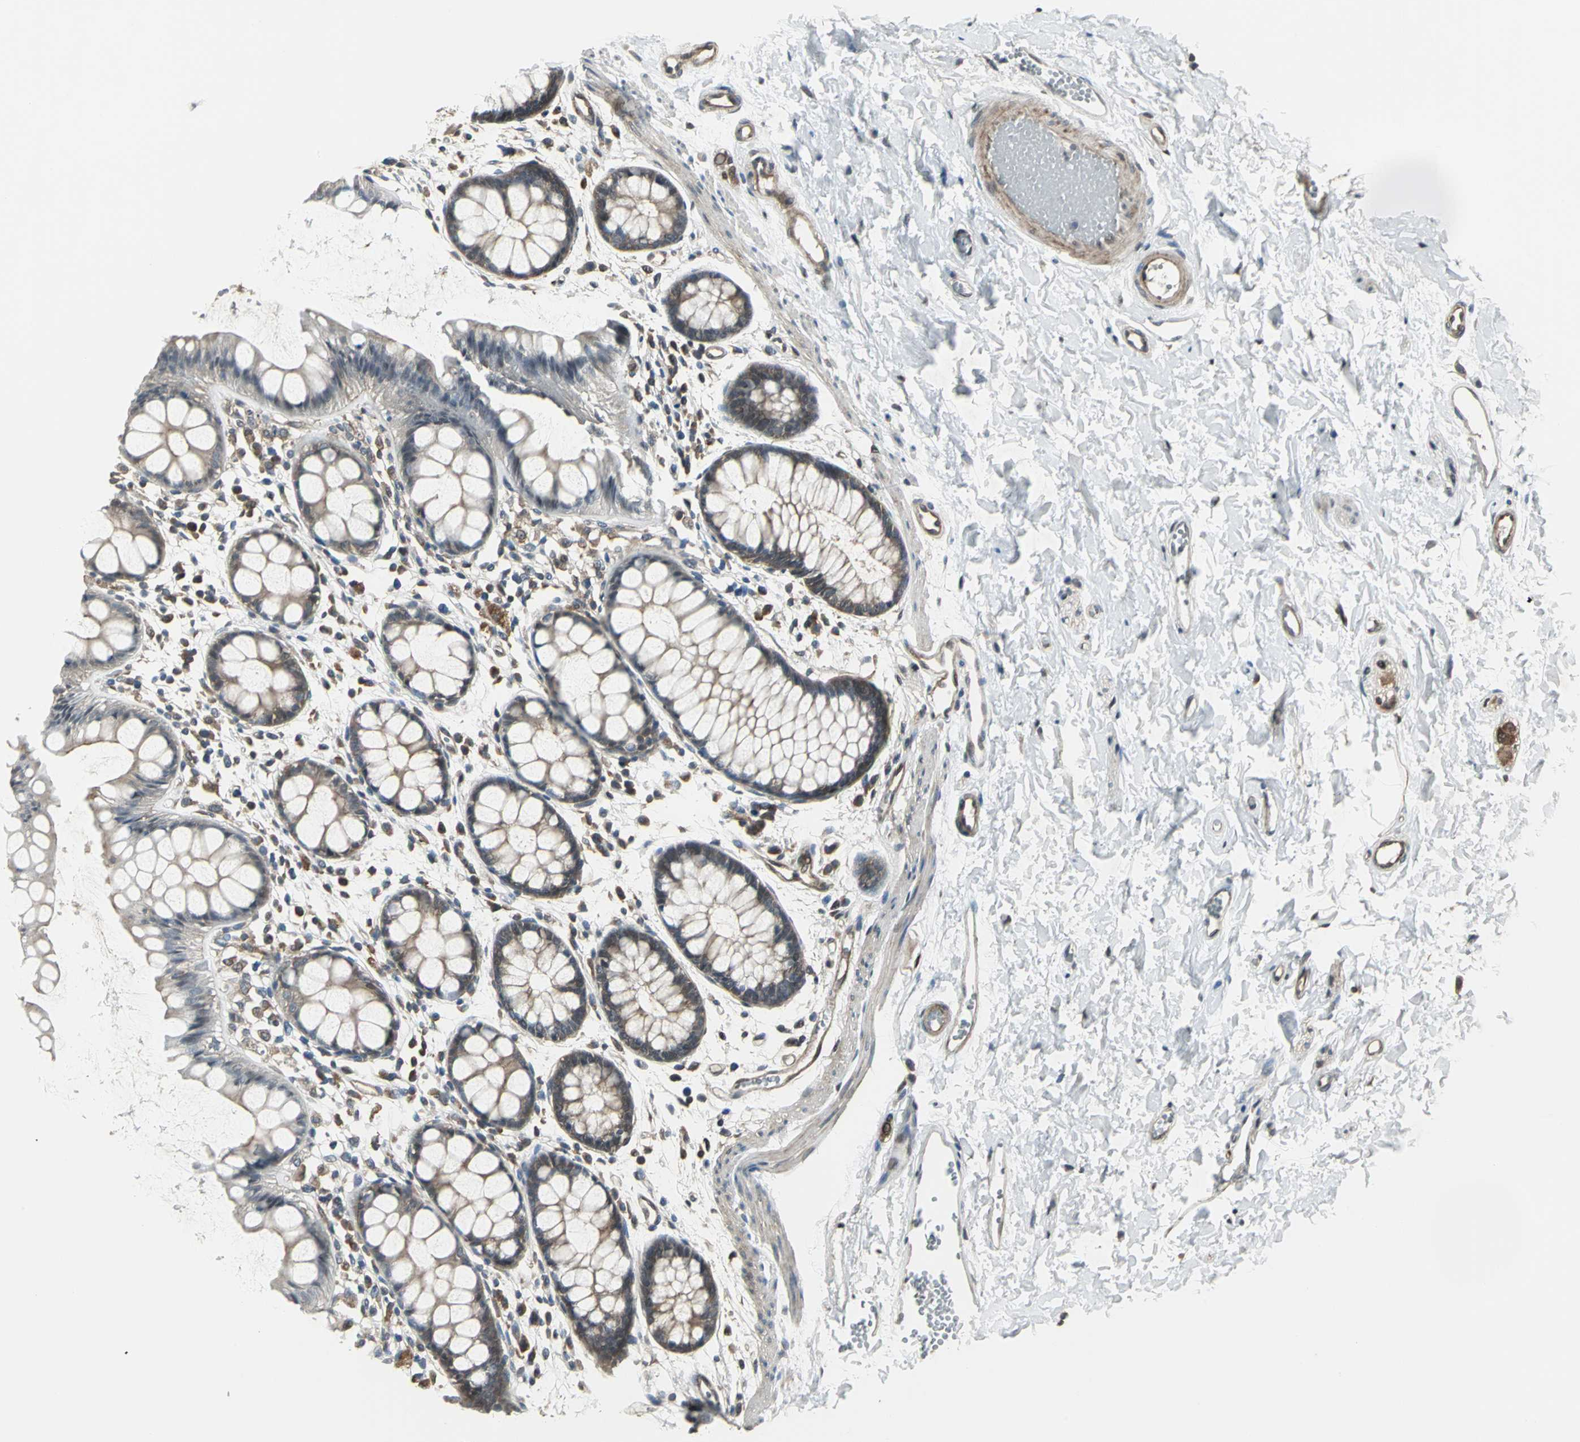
{"staining": {"intensity": "moderate", "quantity": ">75%", "location": "cytoplasmic/membranous"}, "tissue": "rectum", "cell_type": "Glandular cells", "image_type": "normal", "snomed": [{"axis": "morphology", "description": "Normal tissue, NOS"}, {"axis": "topography", "description": "Rectum"}], "caption": "Glandular cells display medium levels of moderate cytoplasmic/membranous staining in about >75% of cells in benign rectum. Immunohistochemistry stains the protein of interest in brown and the nuclei are stained blue.", "gene": "PFDN1", "patient": {"sex": "female", "age": 66}}